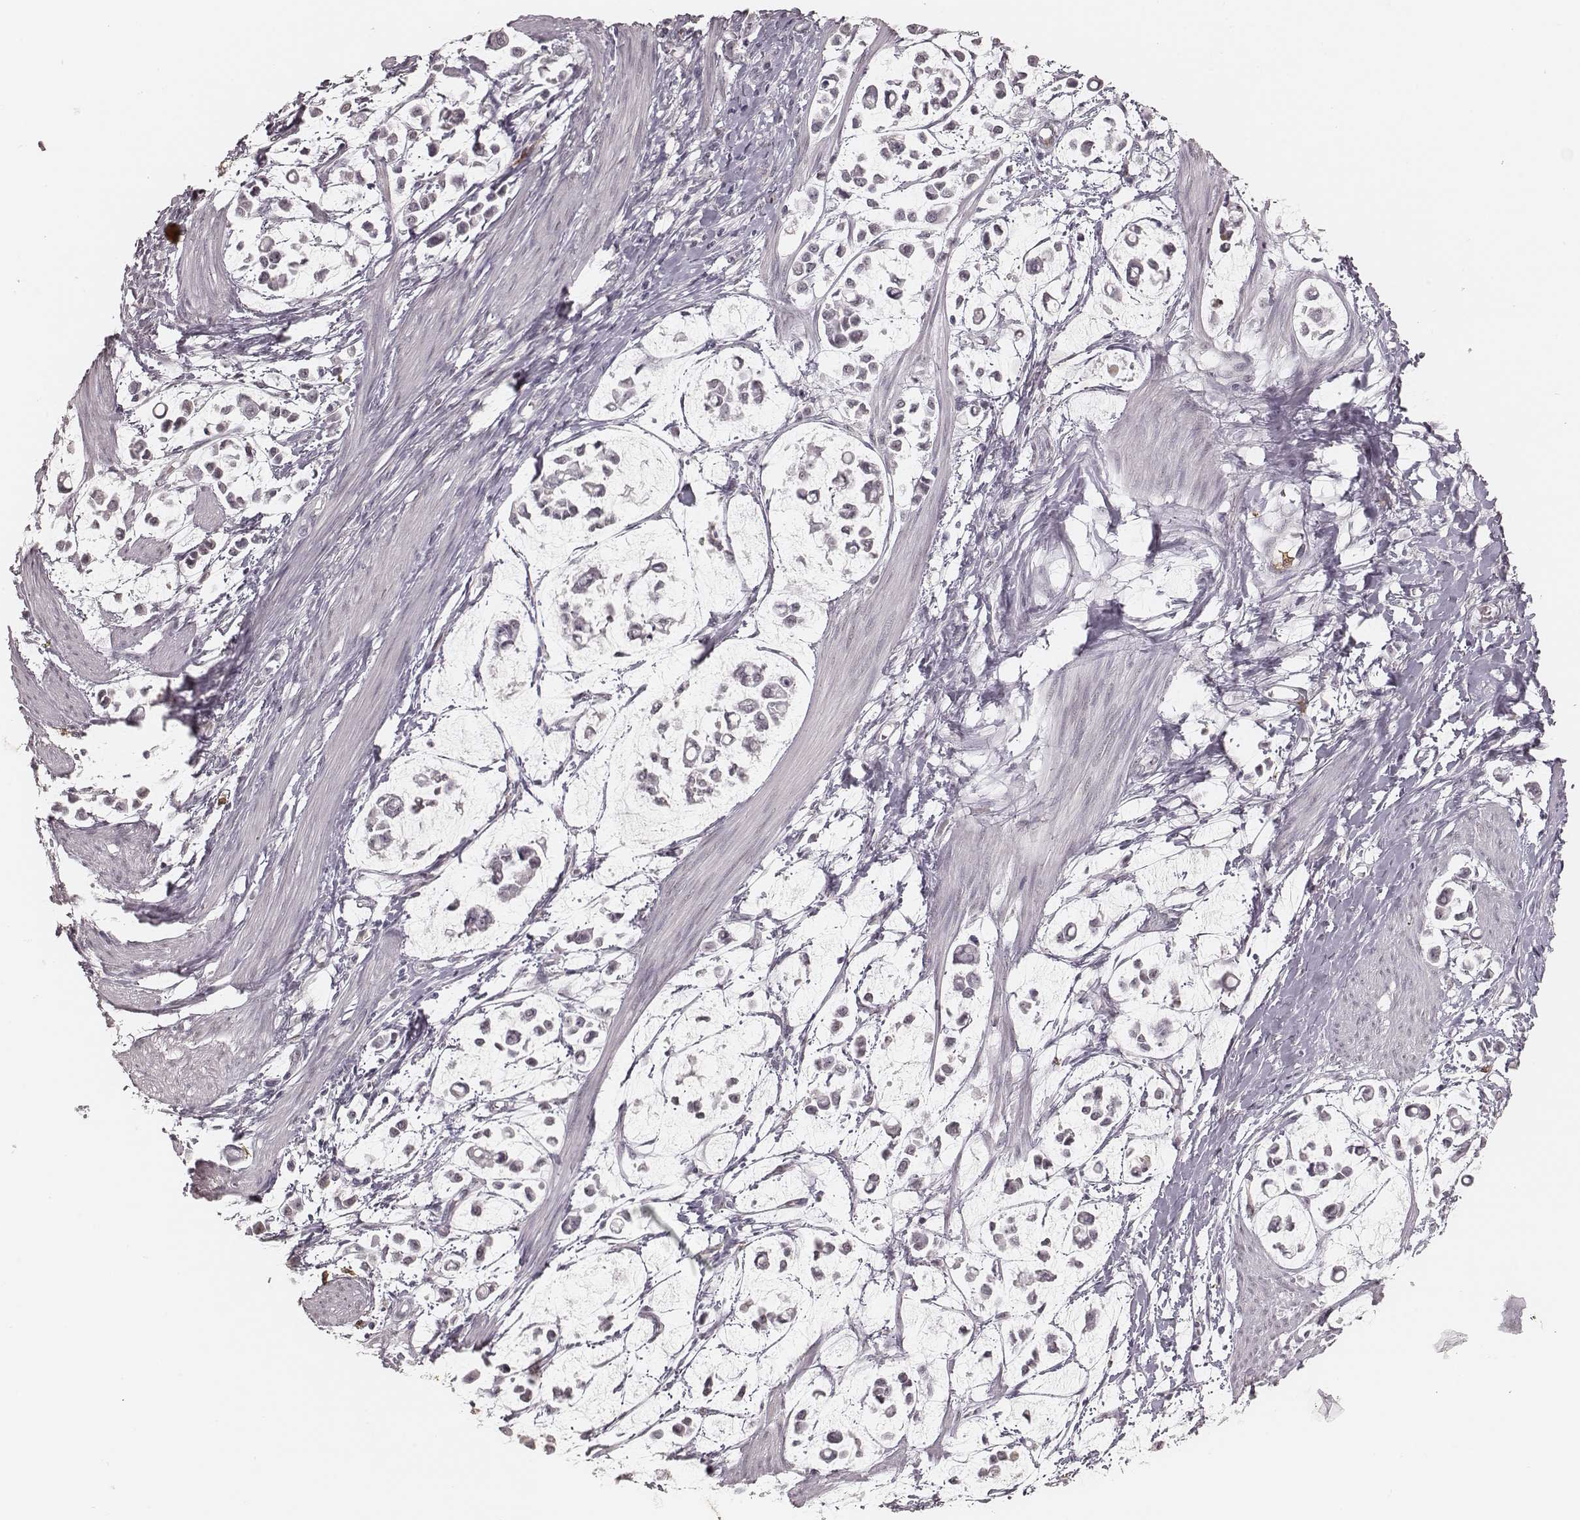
{"staining": {"intensity": "negative", "quantity": "none", "location": "none"}, "tissue": "stomach cancer", "cell_type": "Tumor cells", "image_type": "cancer", "snomed": [{"axis": "morphology", "description": "Adenocarcinoma, NOS"}, {"axis": "topography", "description": "Stomach"}], "caption": "This is an IHC histopathology image of stomach cancer (adenocarcinoma). There is no staining in tumor cells.", "gene": "KITLG", "patient": {"sex": "male", "age": 82}}